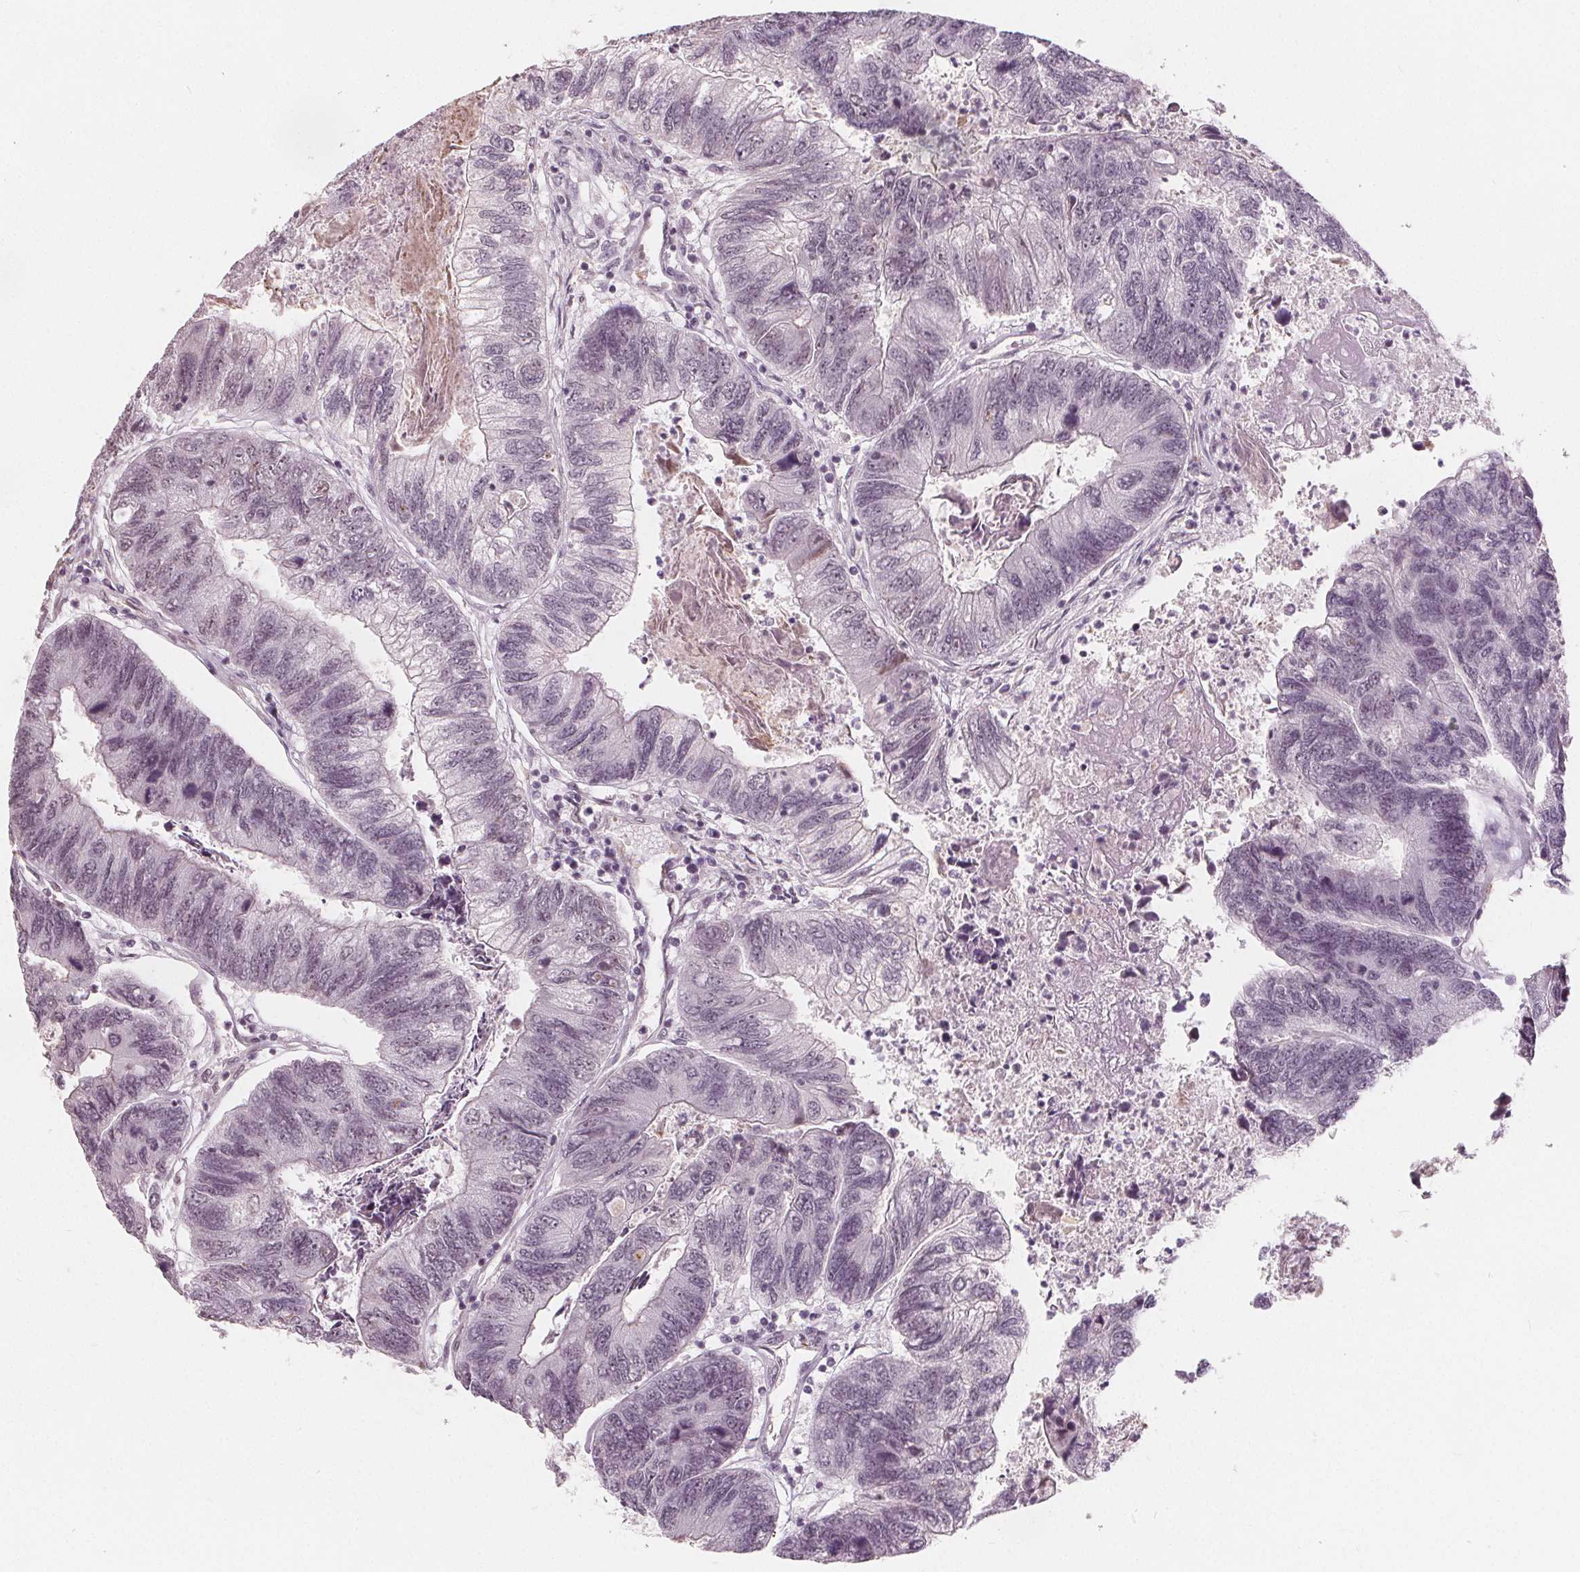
{"staining": {"intensity": "negative", "quantity": "none", "location": "none"}, "tissue": "colorectal cancer", "cell_type": "Tumor cells", "image_type": "cancer", "snomed": [{"axis": "morphology", "description": "Adenocarcinoma, NOS"}, {"axis": "topography", "description": "Colon"}], "caption": "High magnification brightfield microscopy of colorectal cancer (adenocarcinoma) stained with DAB (brown) and counterstained with hematoxylin (blue): tumor cells show no significant staining.", "gene": "NUP210L", "patient": {"sex": "female", "age": 67}}